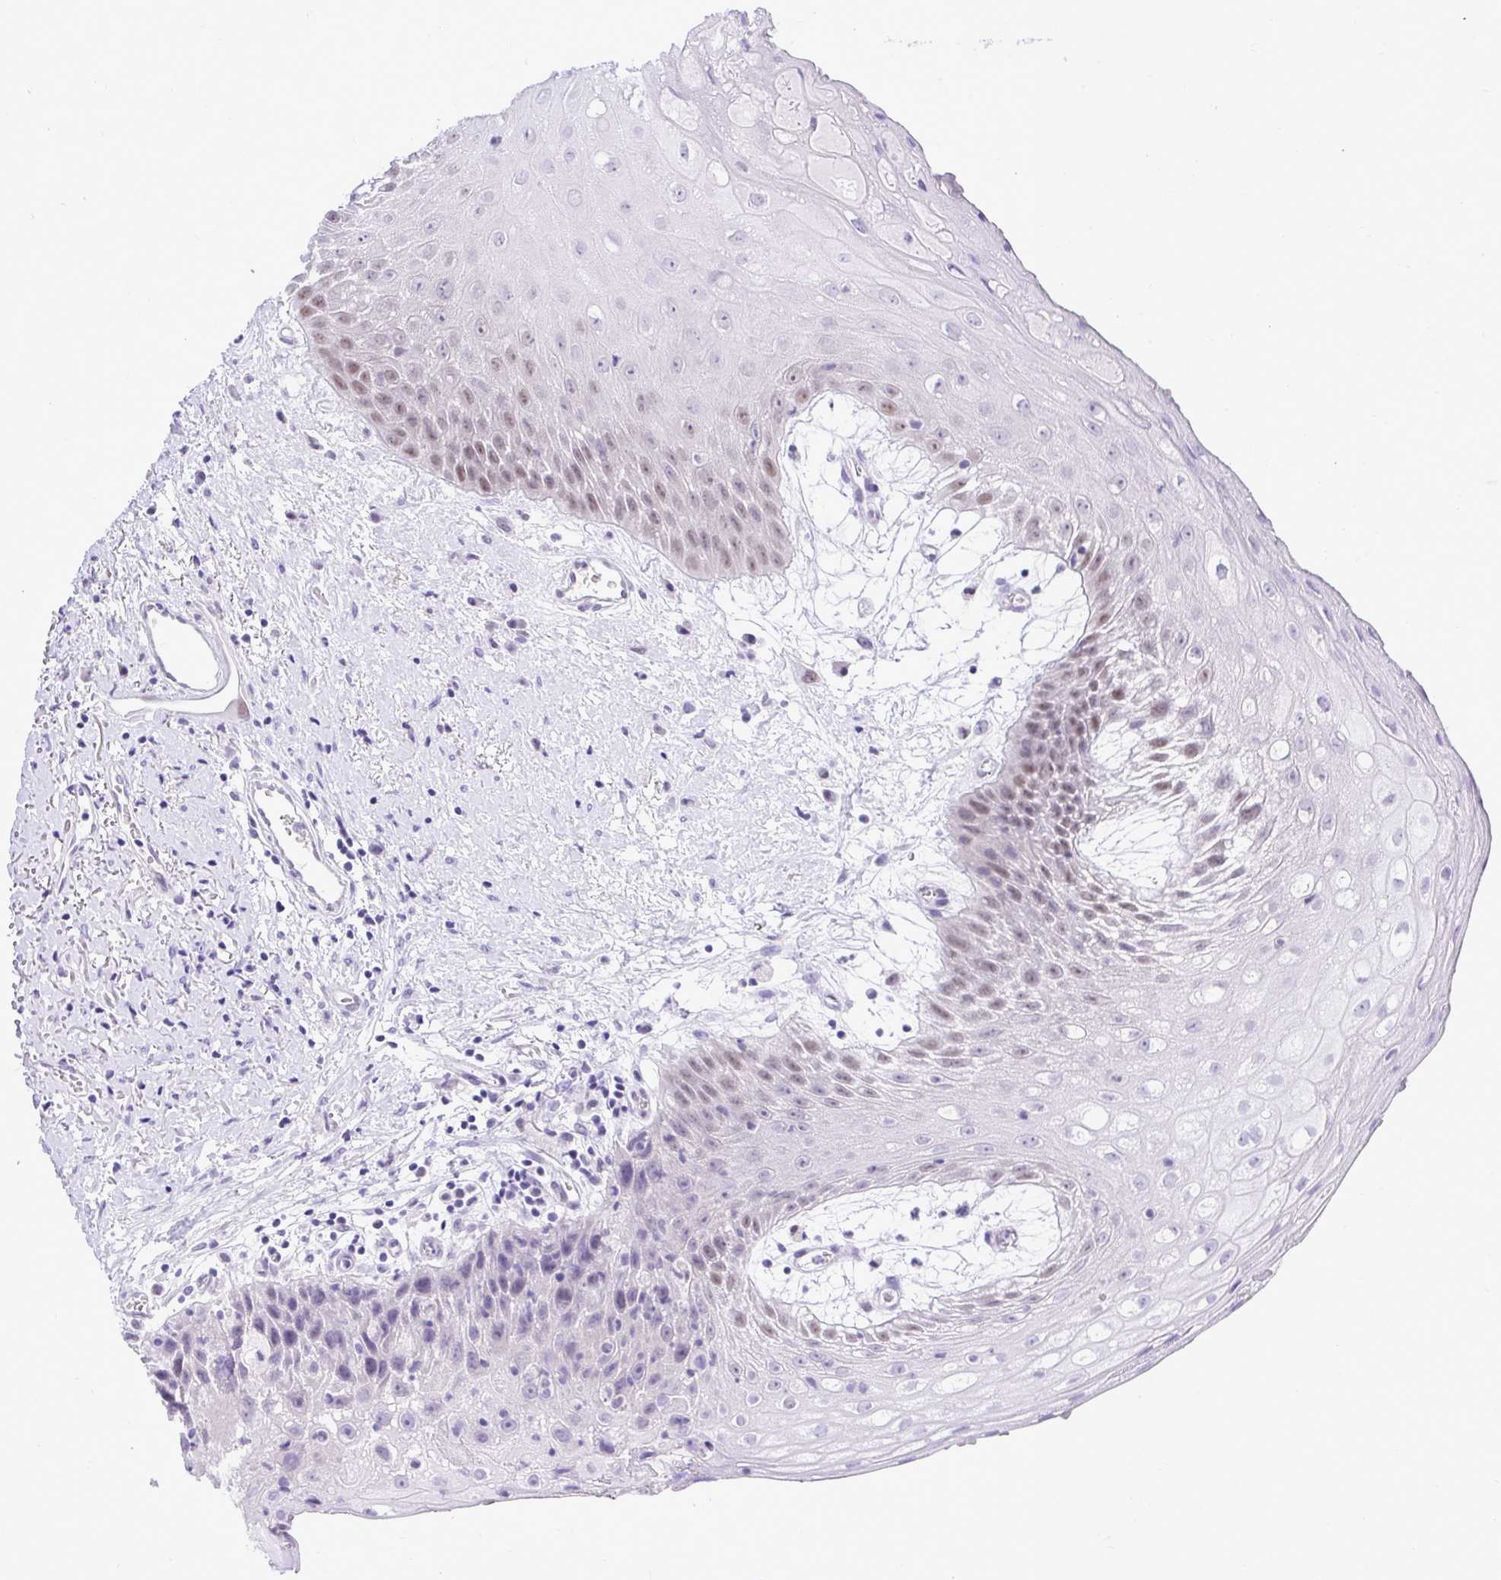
{"staining": {"intensity": "weak", "quantity": "25%-75%", "location": "nuclear"}, "tissue": "oral mucosa", "cell_type": "Squamous epithelial cells", "image_type": "normal", "snomed": [{"axis": "morphology", "description": "Normal tissue, NOS"}, {"axis": "morphology", "description": "Squamous cell carcinoma, NOS"}, {"axis": "topography", "description": "Oral tissue"}, {"axis": "topography", "description": "Peripheral nerve tissue"}, {"axis": "topography", "description": "Head-Neck"}], "caption": "An immunohistochemistry histopathology image of unremarkable tissue is shown. Protein staining in brown shows weak nuclear positivity in oral mucosa within squamous epithelial cells. Nuclei are stained in blue.", "gene": "THOP1", "patient": {"sex": "female", "age": 59}}